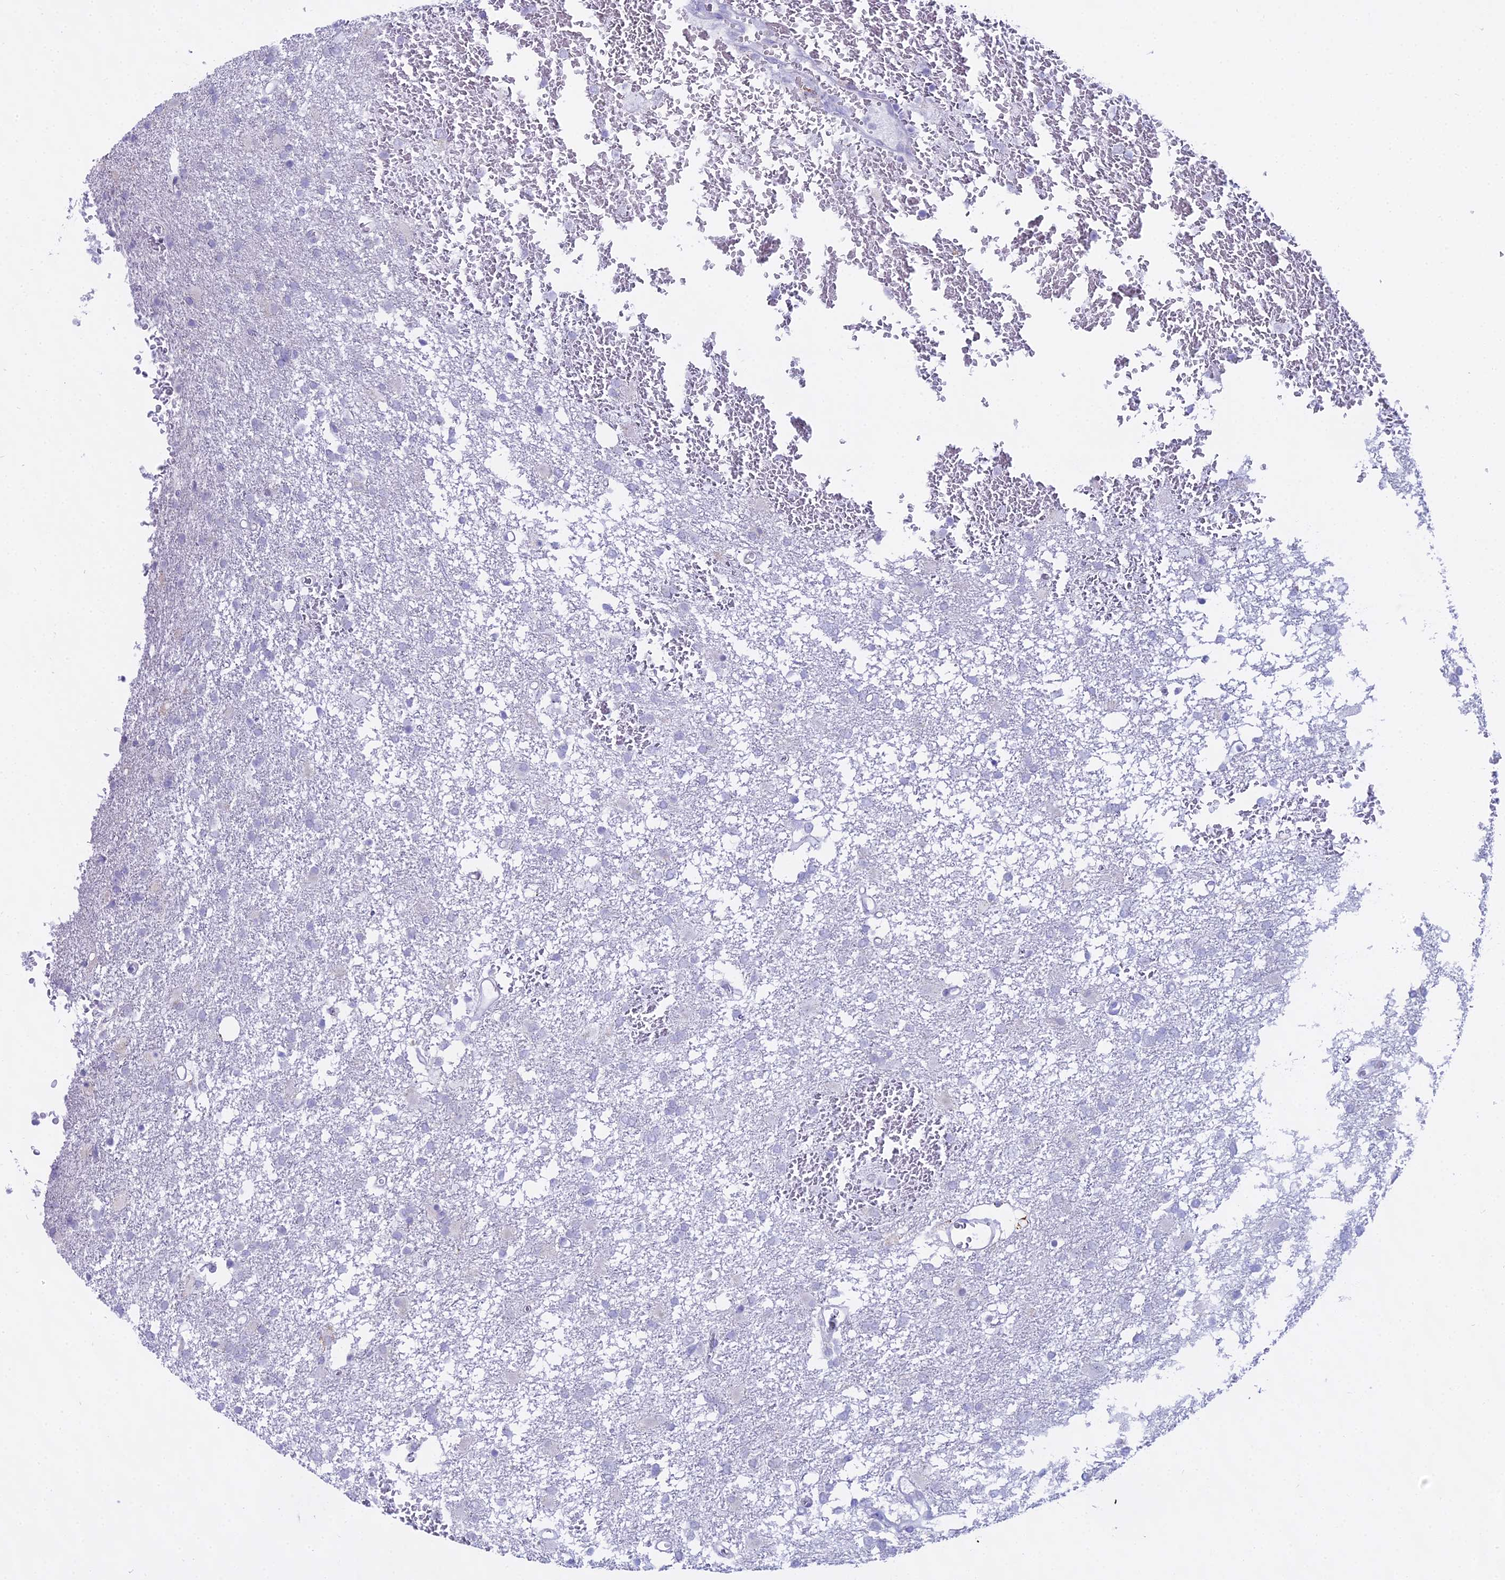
{"staining": {"intensity": "negative", "quantity": "none", "location": "none"}, "tissue": "glioma", "cell_type": "Tumor cells", "image_type": "cancer", "snomed": [{"axis": "morphology", "description": "Glioma, malignant, High grade"}, {"axis": "topography", "description": "Brain"}], "caption": "High magnification brightfield microscopy of glioma stained with DAB (3,3'-diaminobenzidine) (brown) and counterstained with hematoxylin (blue): tumor cells show no significant positivity. (DAB immunohistochemistry with hematoxylin counter stain).", "gene": "CGB2", "patient": {"sex": "female", "age": 74}}